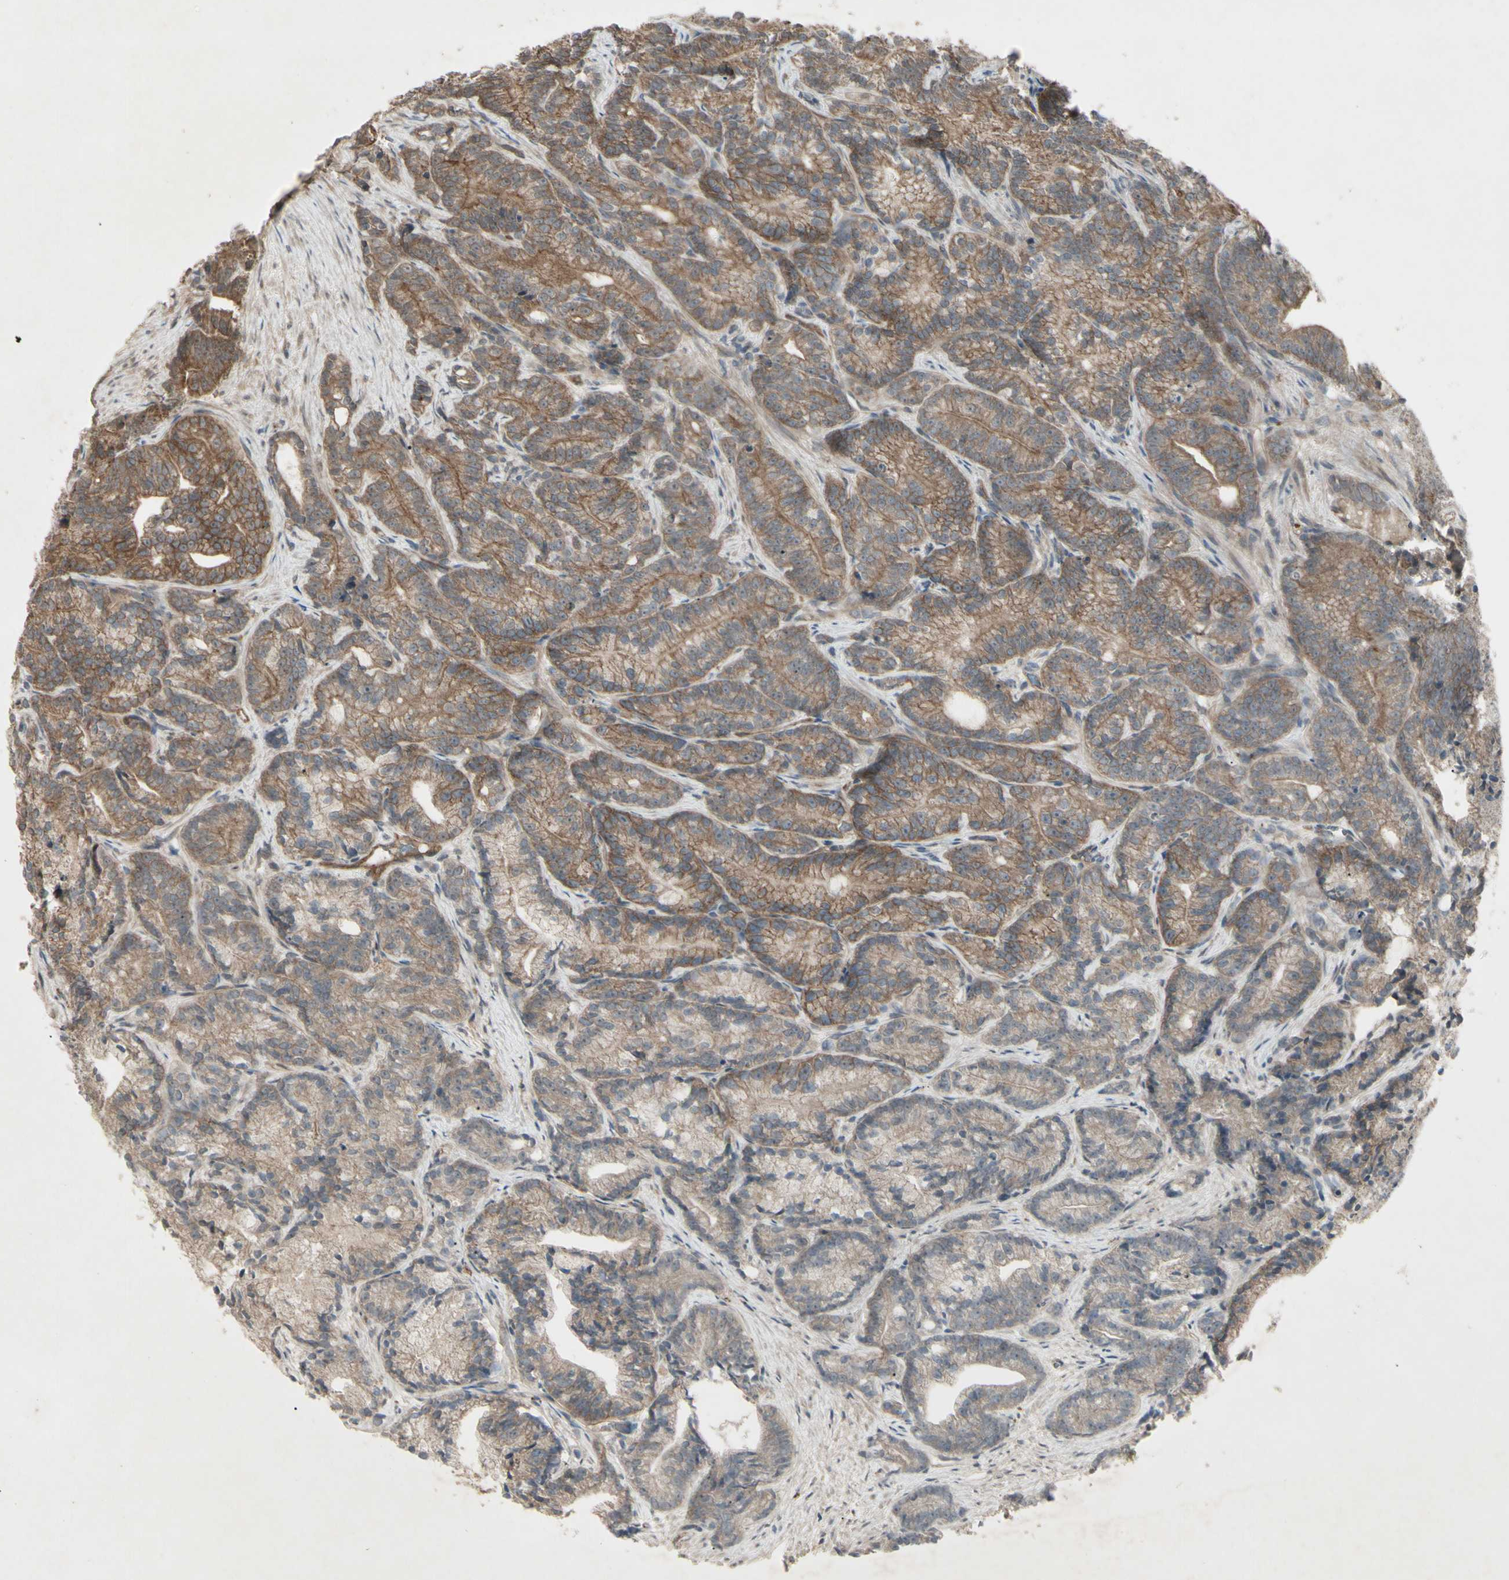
{"staining": {"intensity": "moderate", "quantity": ">75%", "location": "cytoplasmic/membranous"}, "tissue": "prostate cancer", "cell_type": "Tumor cells", "image_type": "cancer", "snomed": [{"axis": "morphology", "description": "Adenocarcinoma, Low grade"}, {"axis": "topography", "description": "Prostate"}], "caption": "Human prostate cancer stained for a protein (brown) reveals moderate cytoplasmic/membranous positive expression in about >75% of tumor cells.", "gene": "JAG1", "patient": {"sex": "male", "age": 89}}